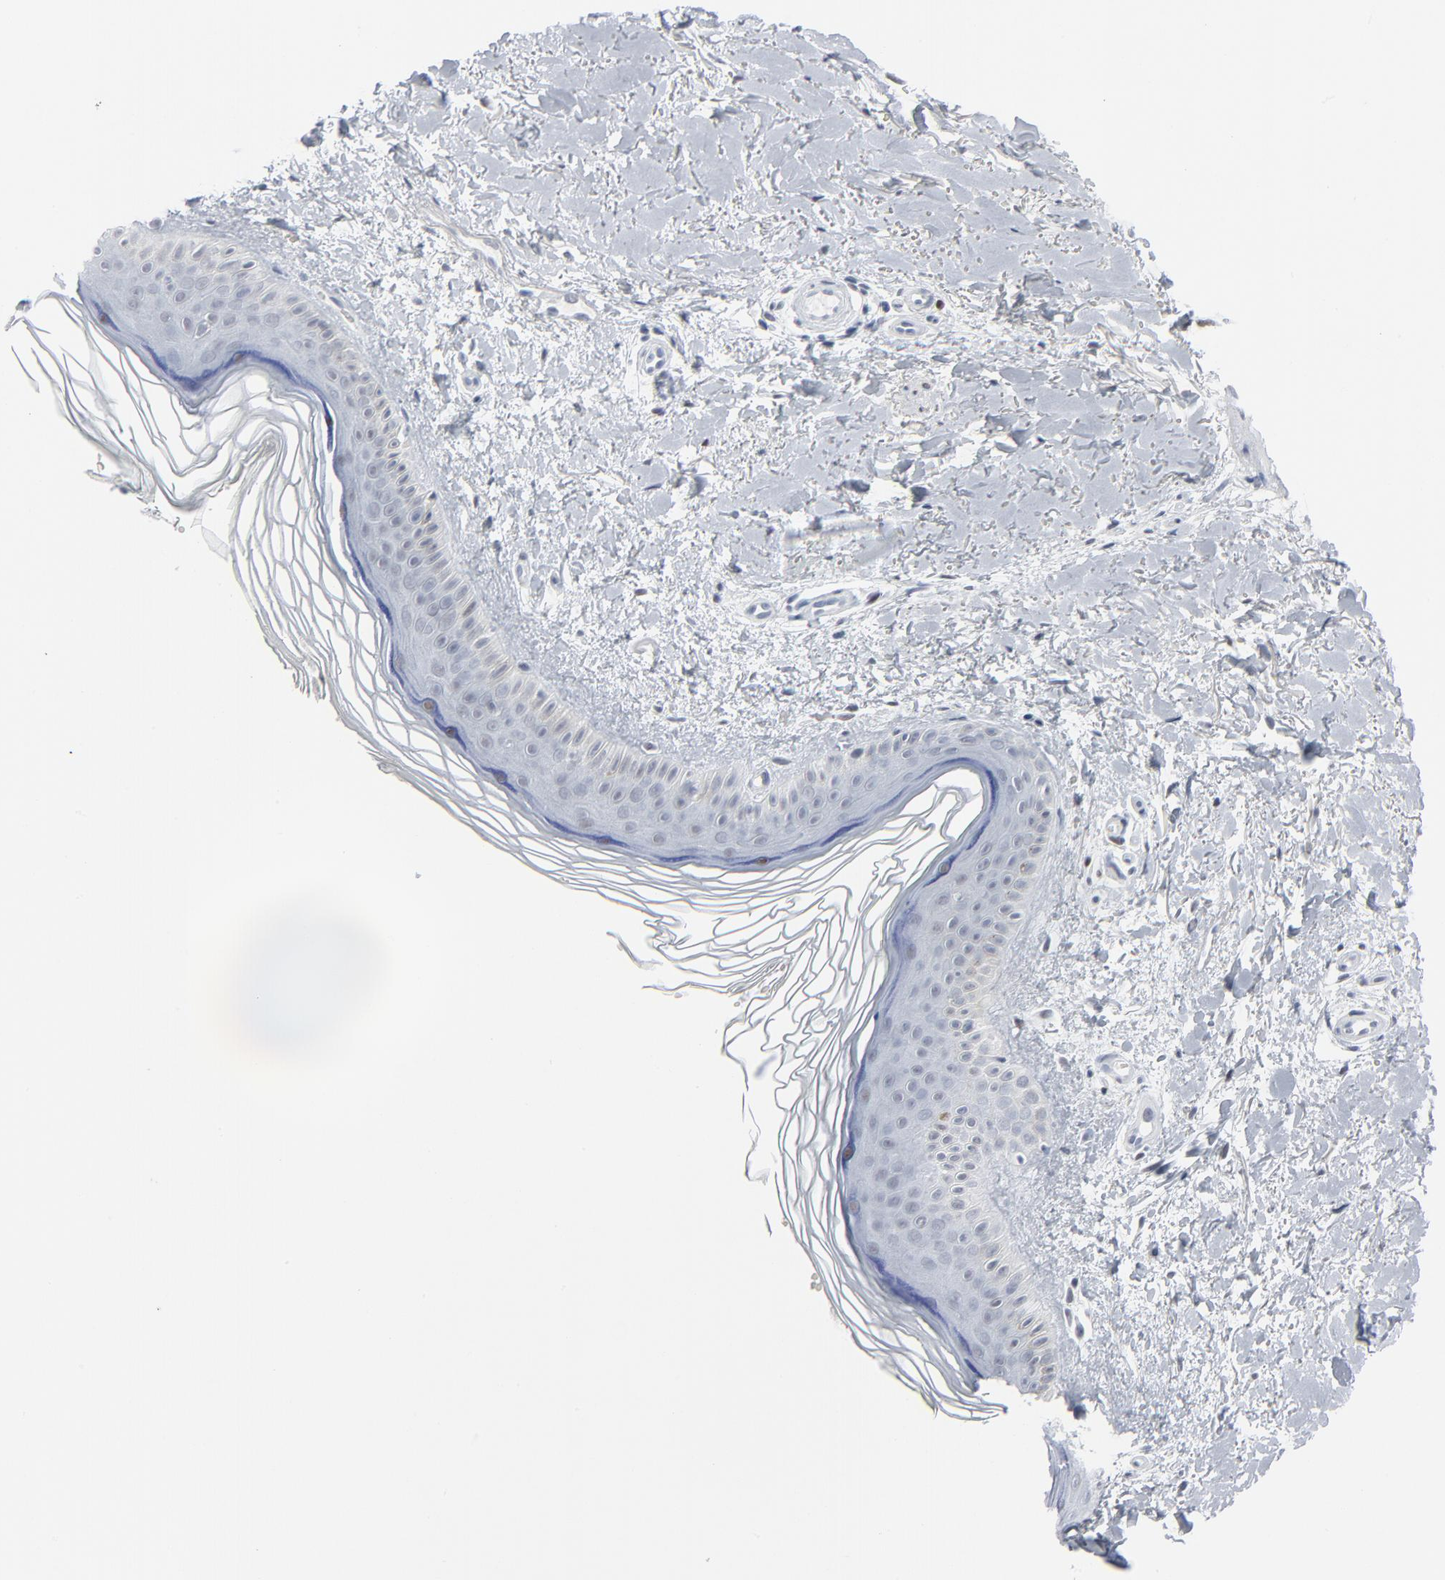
{"staining": {"intensity": "negative", "quantity": "none", "location": "none"}, "tissue": "skin", "cell_type": "Fibroblasts", "image_type": "normal", "snomed": [{"axis": "morphology", "description": "Normal tissue, NOS"}, {"axis": "topography", "description": "Skin"}], "caption": "IHC image of benign human skin stained for a protein (brown), which demonstrates no staining in fibroblasts.", "gene": "SIRT1", "patient": {"sex": "female", "age": 19}}